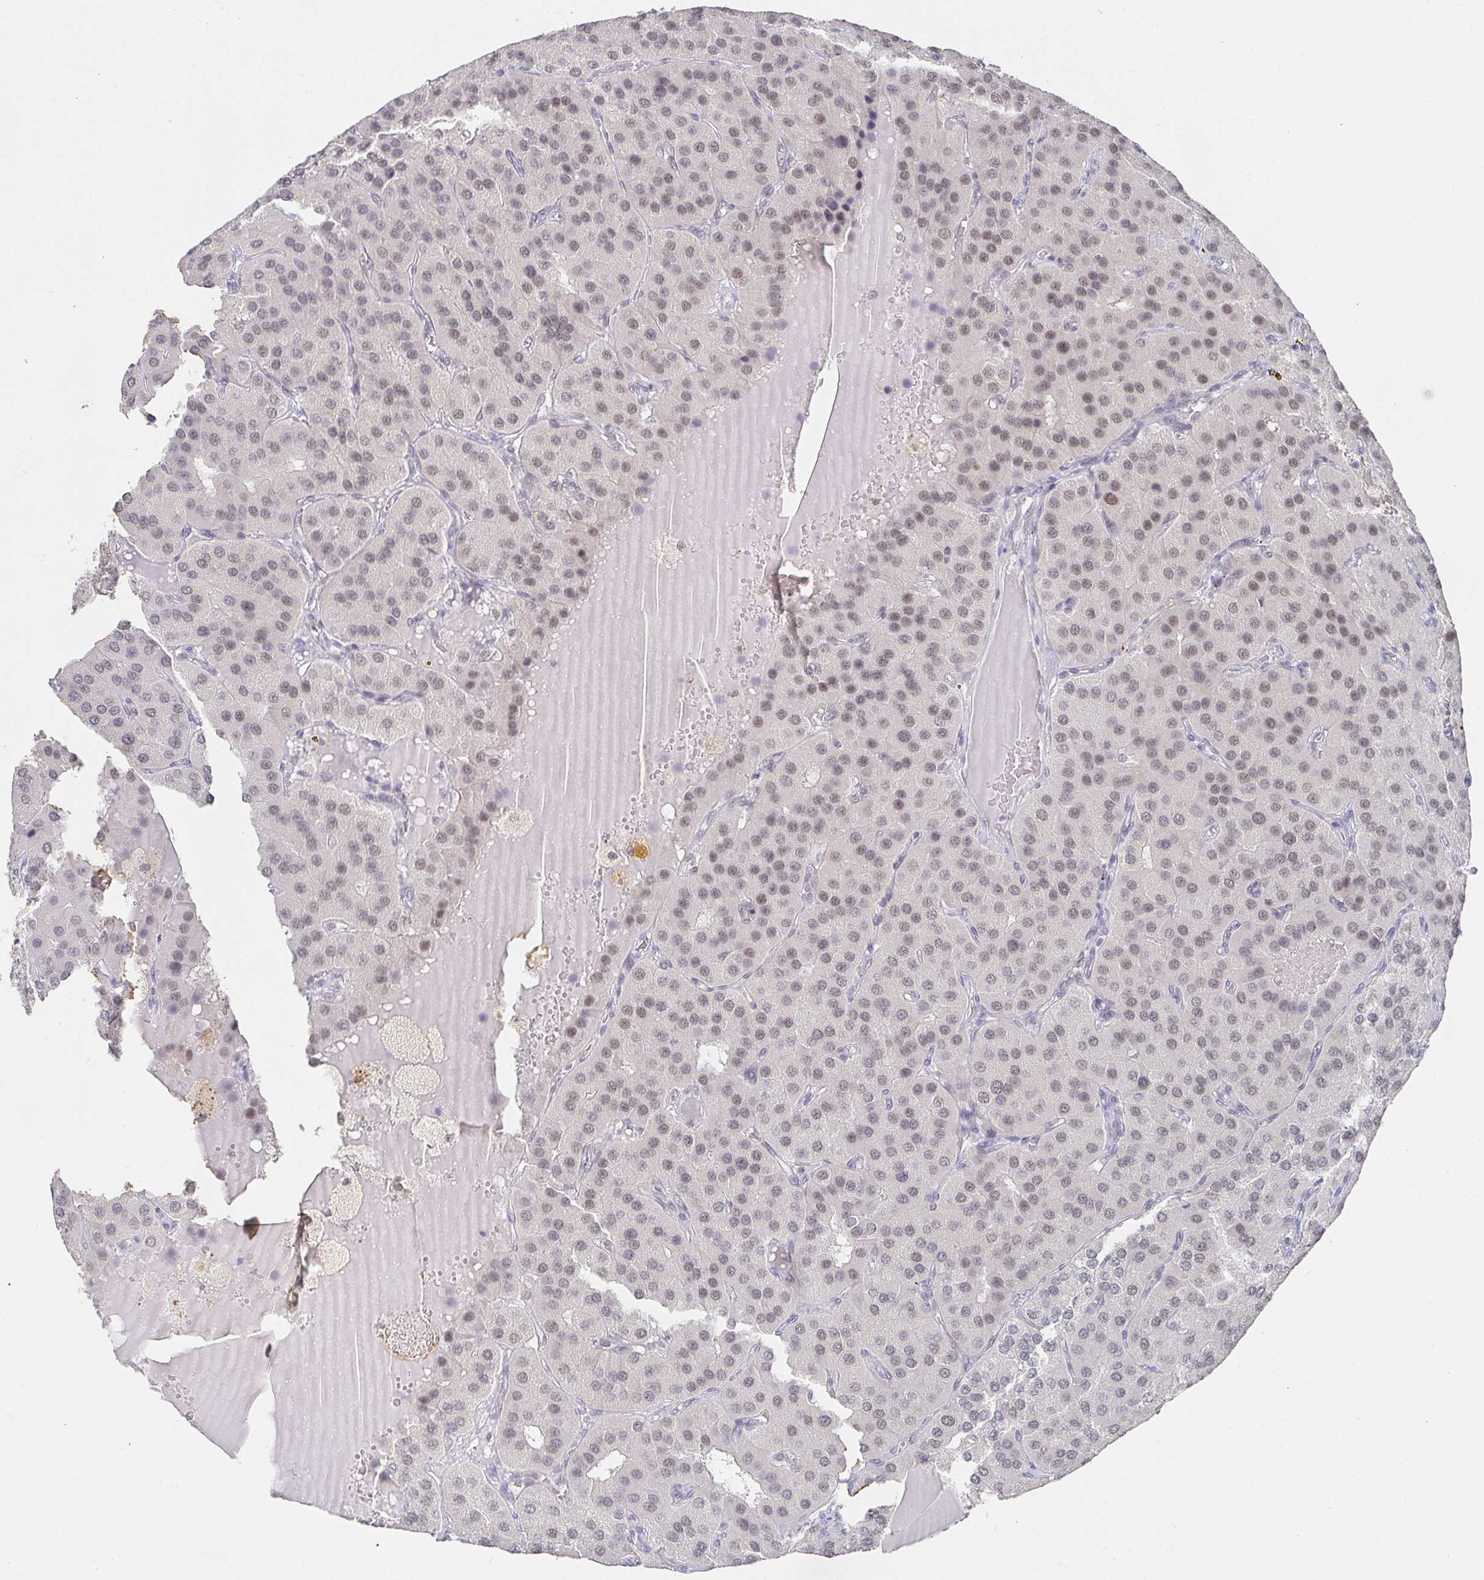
{"staining": {"intensity": "weak", "quantity": ">75%", "location": "nuclear"}, "tissue": "parathyroid gland", "cell_type": "Glandular cells", "image_type": "normal", "snomed": [{"axis": "morphology", "description": "Normal tissue, NOS"}, {"axis": "morphology", "description": "Adenoma, NOS"}, {"axis": "topography", "description": "Parathyroid gland"}], "caption": "Protein positivity by immunohistochemistry shows weak nuclear staining in about >75% of glandular cells in unremarkable parathyroid gland.", "gene": "RCOR1", "patient": {"sex": "female", "age": 86}}